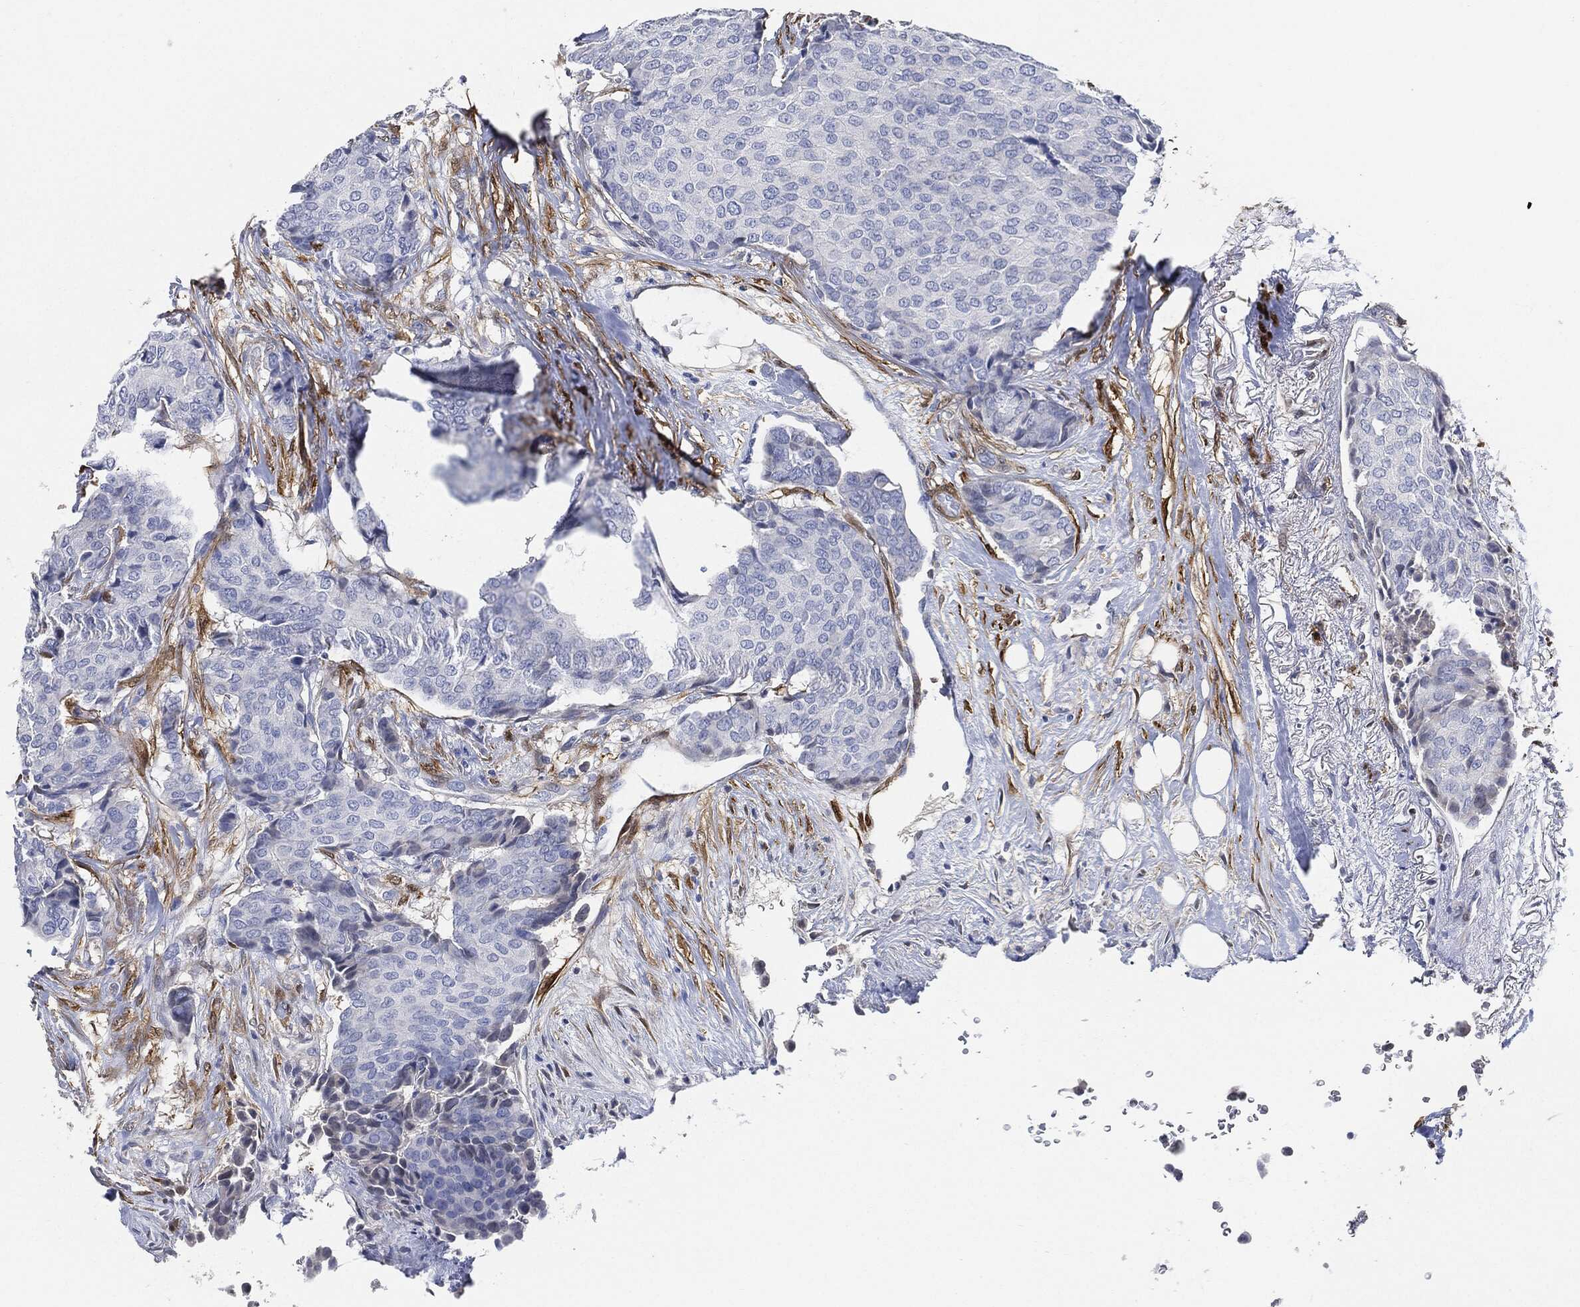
{"staining": {"intensity": "negative", "quantity": "none", "location": "none"}, "tissue": "breast cancer", "cell_type": "Tumor cells", "image_type": "cancer", "snomed": [{"axis": "morphology", "description": "Duct carcinoma"}, {"axis": "topography", "description": "Breast"}], "caption": "Immunohistochemistry micrograph of human infiltrating ductal carcinoma (breast) stained for a protein (brown), which reveals no staining in tumor cells.", "gene": "TAGLN", "patient": {"sex": "female", "age": 75}}